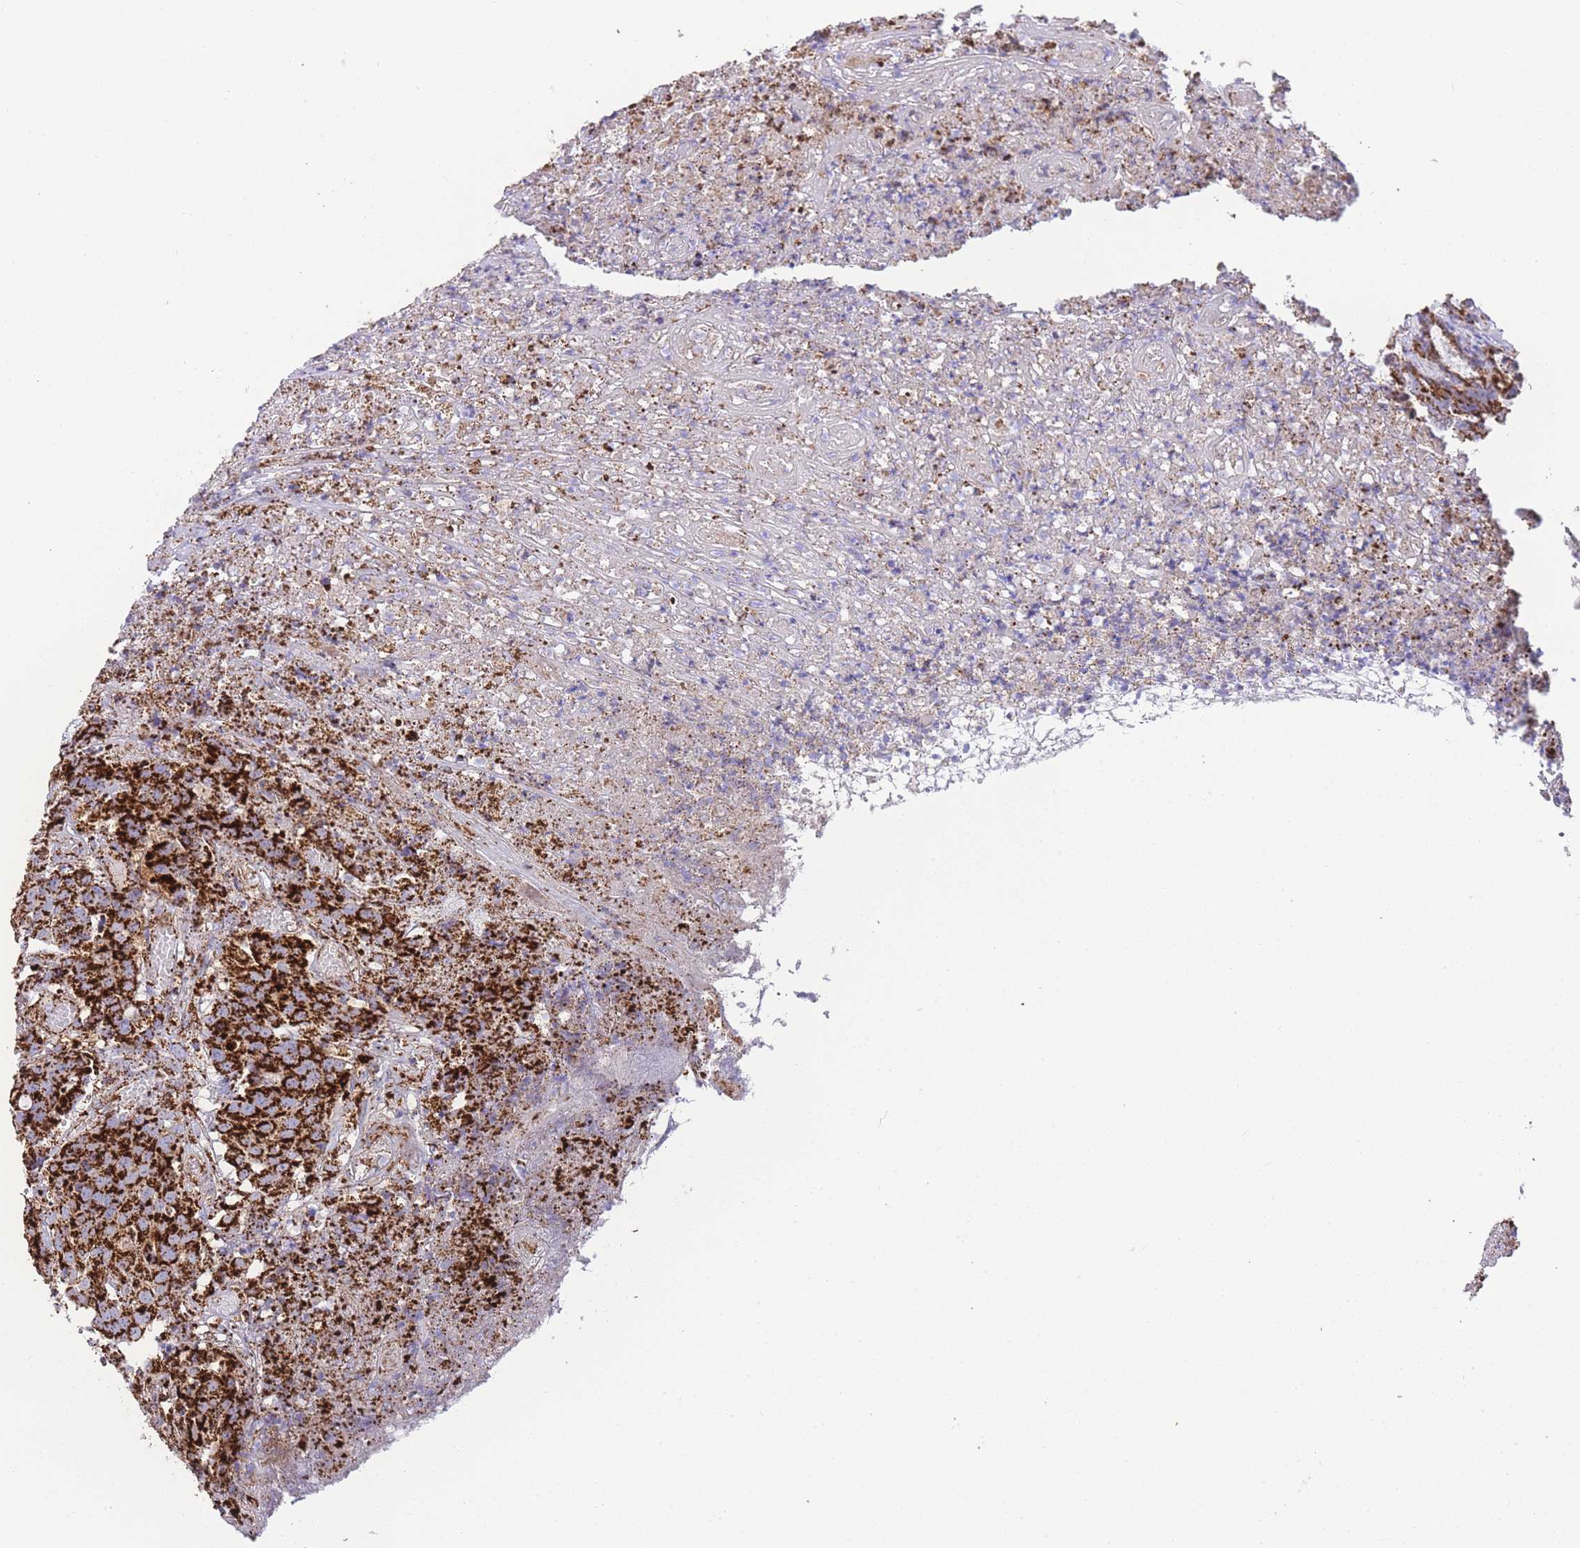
{"staining": {"intensity": "strong", "quantity": ">75%", "location": "cytoplasmic/membranous"}, "tissue": "colorectal cancer", "cell_type": "Tumor cells", "image_type": "cancer", "snomed": [{"axis": "morphology", "description": "Adenocarcinoma, NOS"}, {"axis": "topography", "description": "Colon"}], "caption": "Tumor cells reveal high levels of strong cytoplasmic/membranous staining in about >75% of cells in colorectal cancer (adenocarcinoma). The staining was performed using DAB, with brown indicating positive protein expression. Nuclei are stained blue with hematoxylin.", "gene": "GSTM1", "patient": {"sex": "male", "age": 83}}